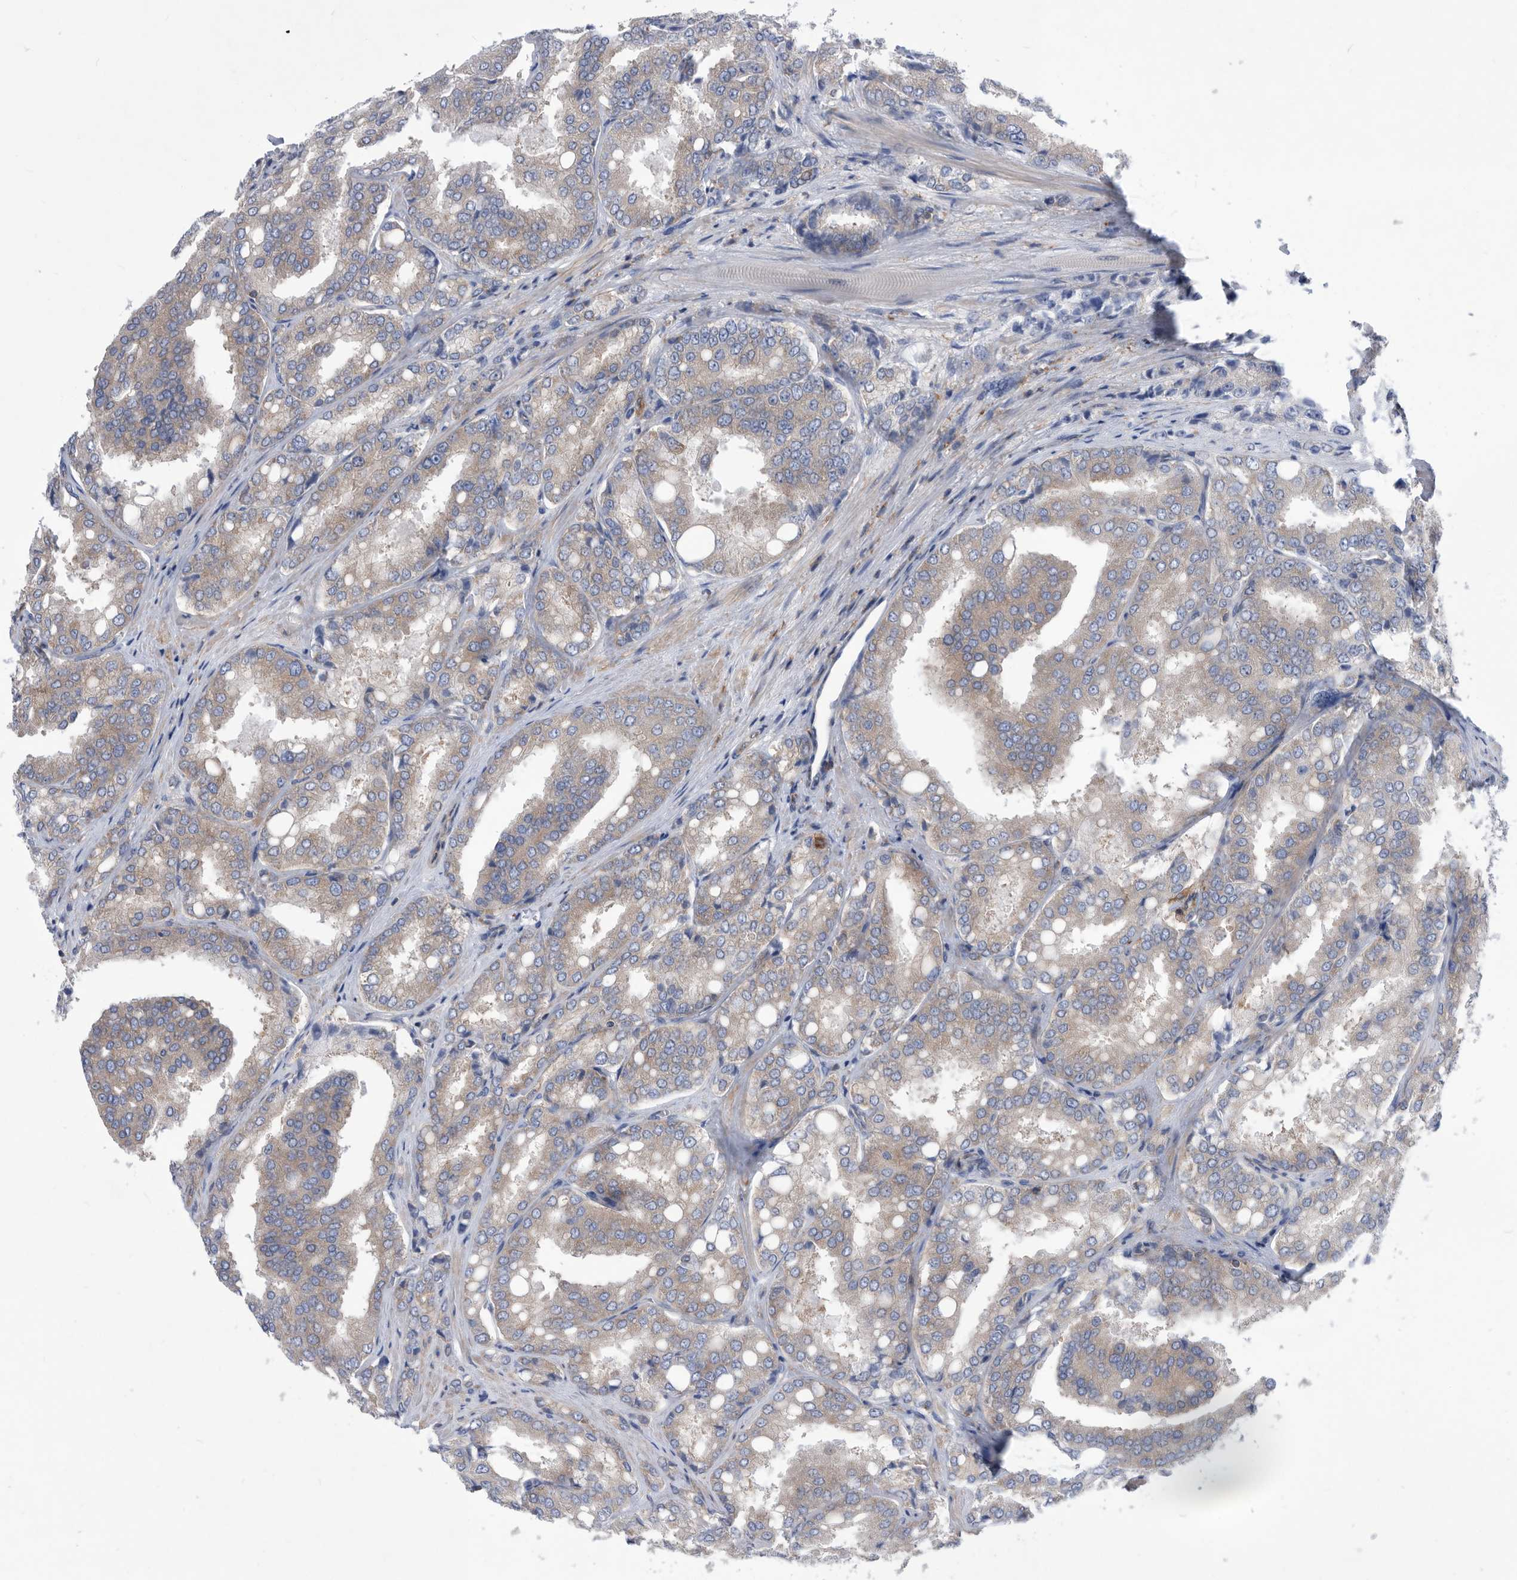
{"staining": {"intensity": "weak", "quantity": "<25%", "location": "cytoplasmic/membranous"}, "tissue": "prostate cancer", "cell_type": "Tumor cells", "image_type": "cancer", "snomed": [{"axis": "morphology", "description": "Adenocarcinoma, High grade"}, {"axis": "topography", "description": "Prostate"}], "caption": "High magnification brightfield microscopy of prostate adenocarcinoma (high-grade) stained with DAB (brown) and counterstained with hematoxylin (blue): tumor cells show no significant expression.", "gene": "SMG7", "patient": {"sex": "male", "age": 50}}